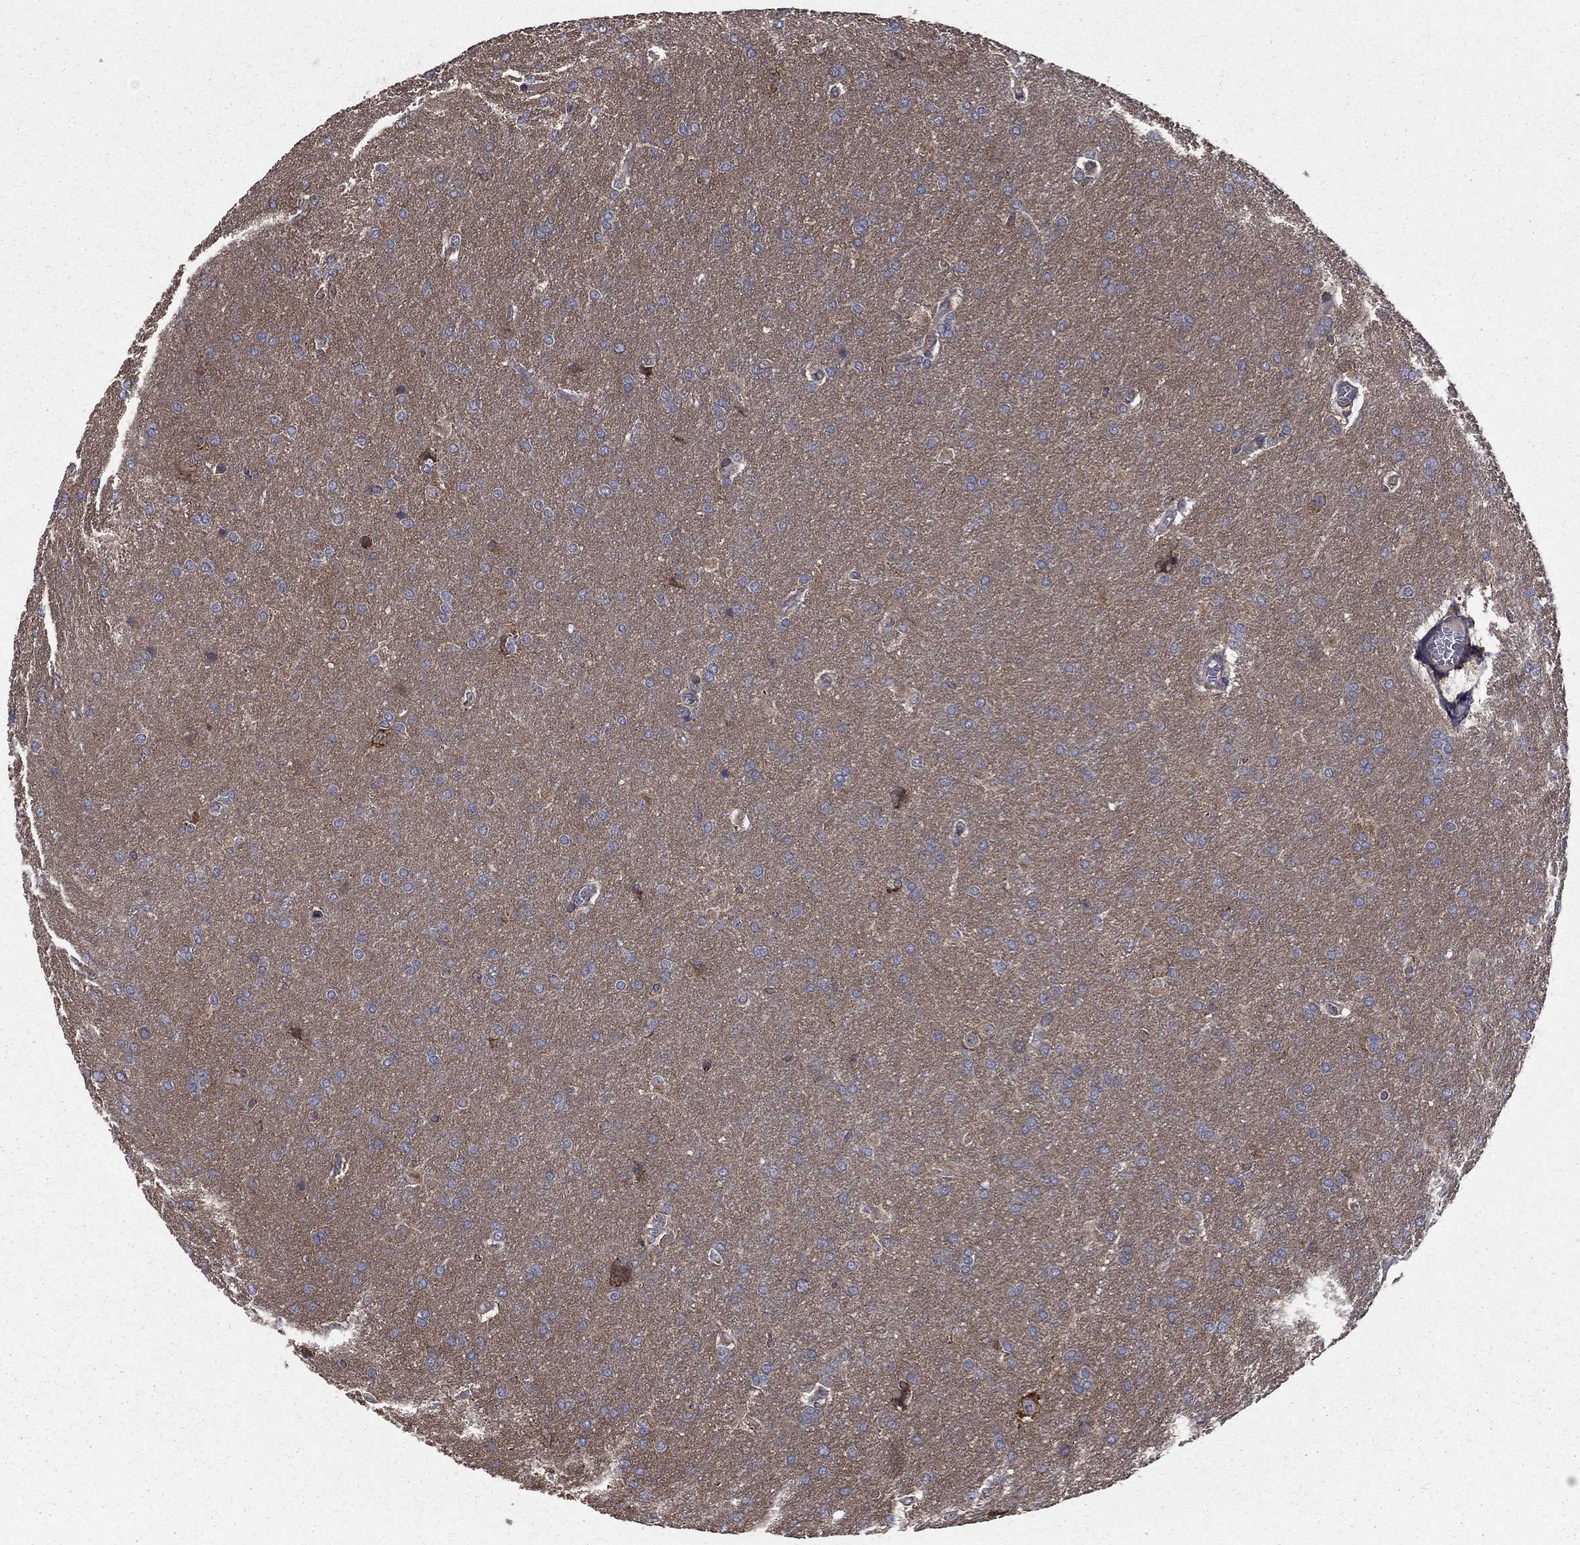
{"staining": {"intensity": "negative", "quantity": "none", "location": "none"}, "tissue": "glioma", "cell_type": "Tumor cells", "image_type": "cancer", "snomed": [{"axis": "morphology", "description": "Glioma, malignant, Low grade"}, {"axis": "topography", "description": "Brain"}], "caption": "Glioma was stained to show a protein in brown. There is no significant expression in tumor cells.", "gene": "OLFML1", "patient": {"sex": "female", "age": 32}}